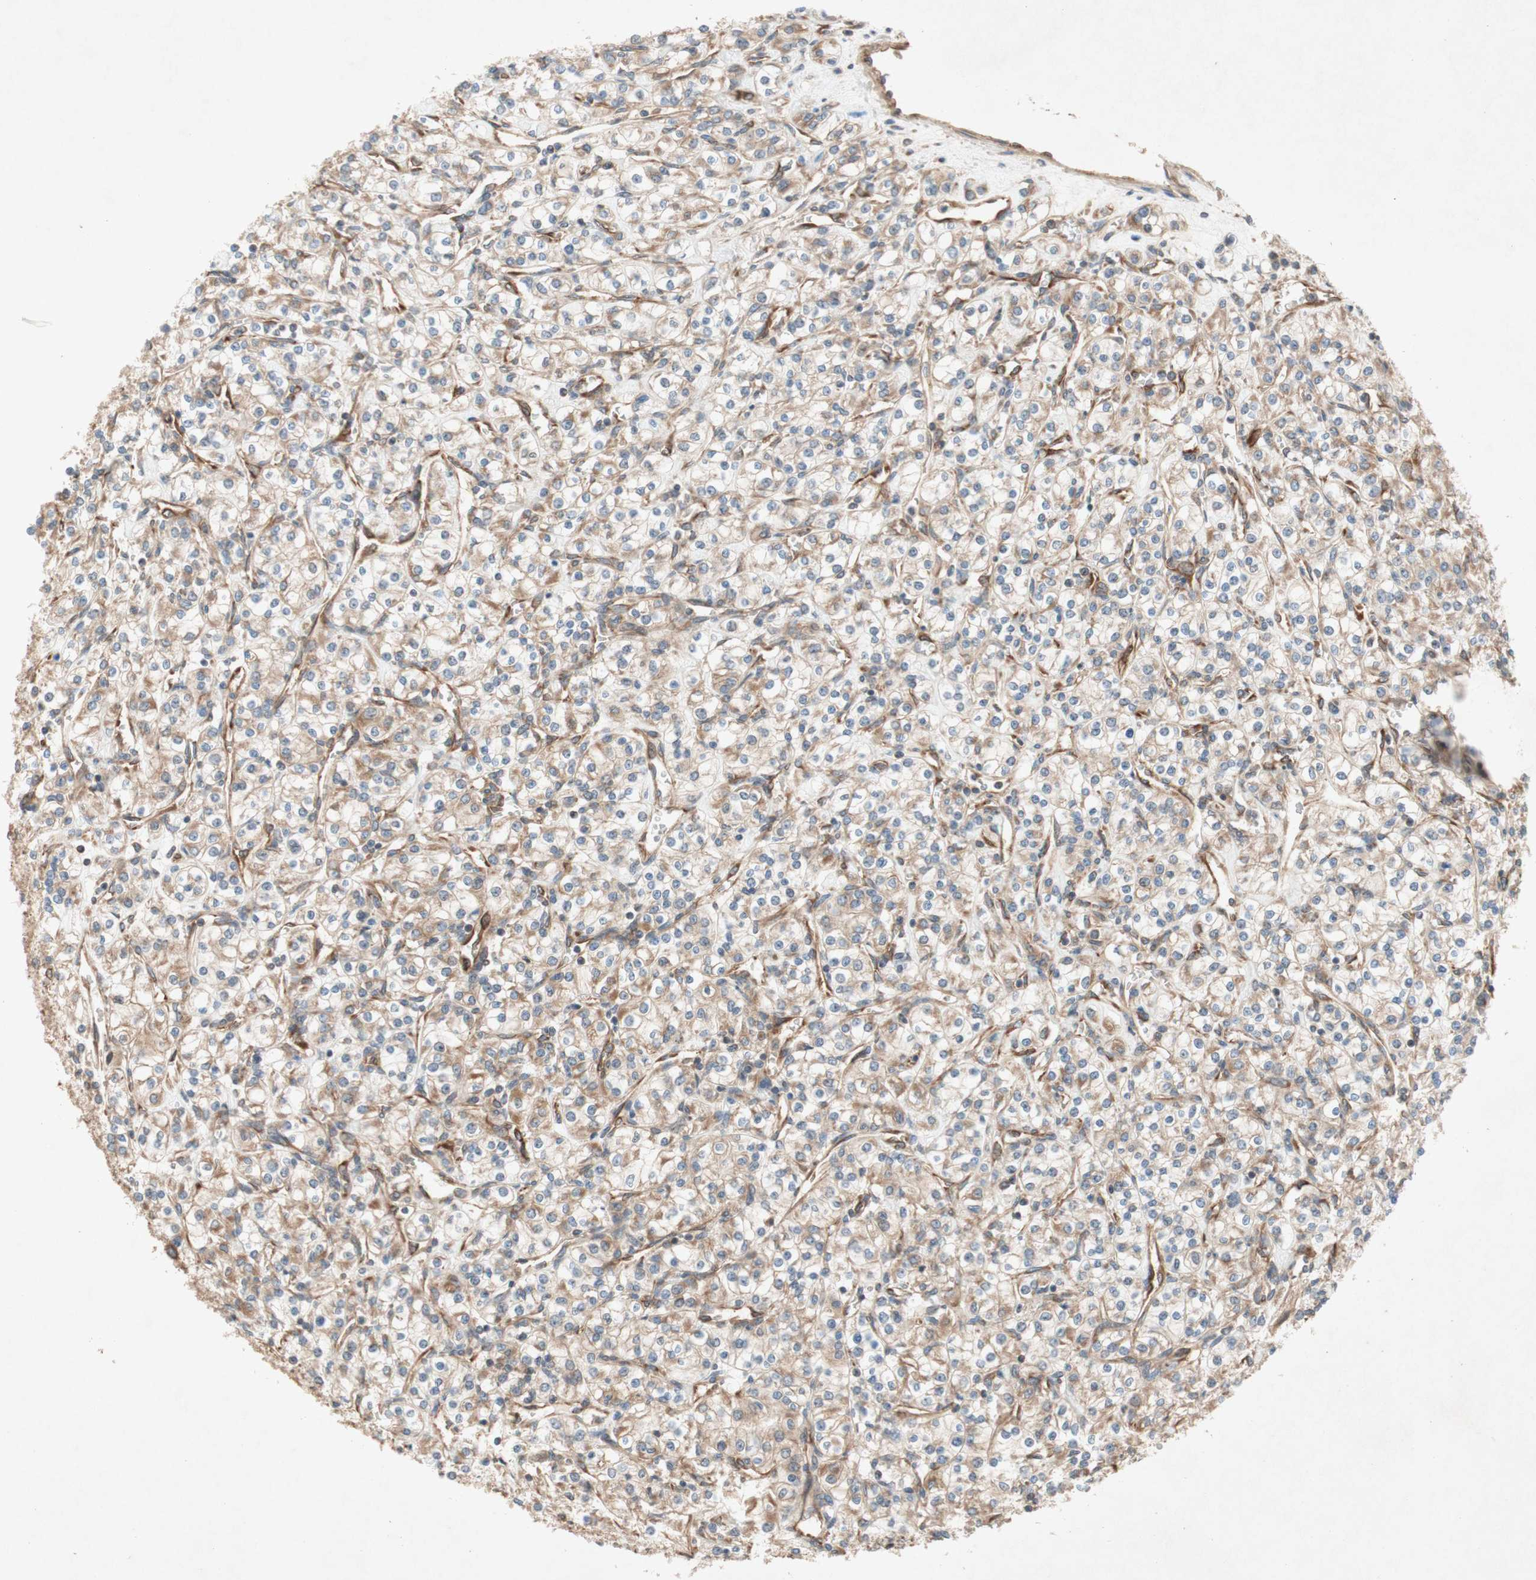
{"staining": {"intensity": "weak", "quantity": "25%-75%", "location": "cytoplasmic/membranous"}, "tissue": "renal cancer", "cell_type": "Tumor cells", "image_type": "cancer", "snomed": [{"axis": "morphology", "description": "Adenocarcinoma, NOS"}, {"axis": "topography", "description": "Kidney"}], "caption": "There is low levels of weak cytoplasmic/membranous positivity in tumor cells of renal cancer (adenocarcinoma), as demonstrated by immunohistochemical staining (brown color).", "gene": "SOCS2", "patient": {"sex": "male", "age": 77}}